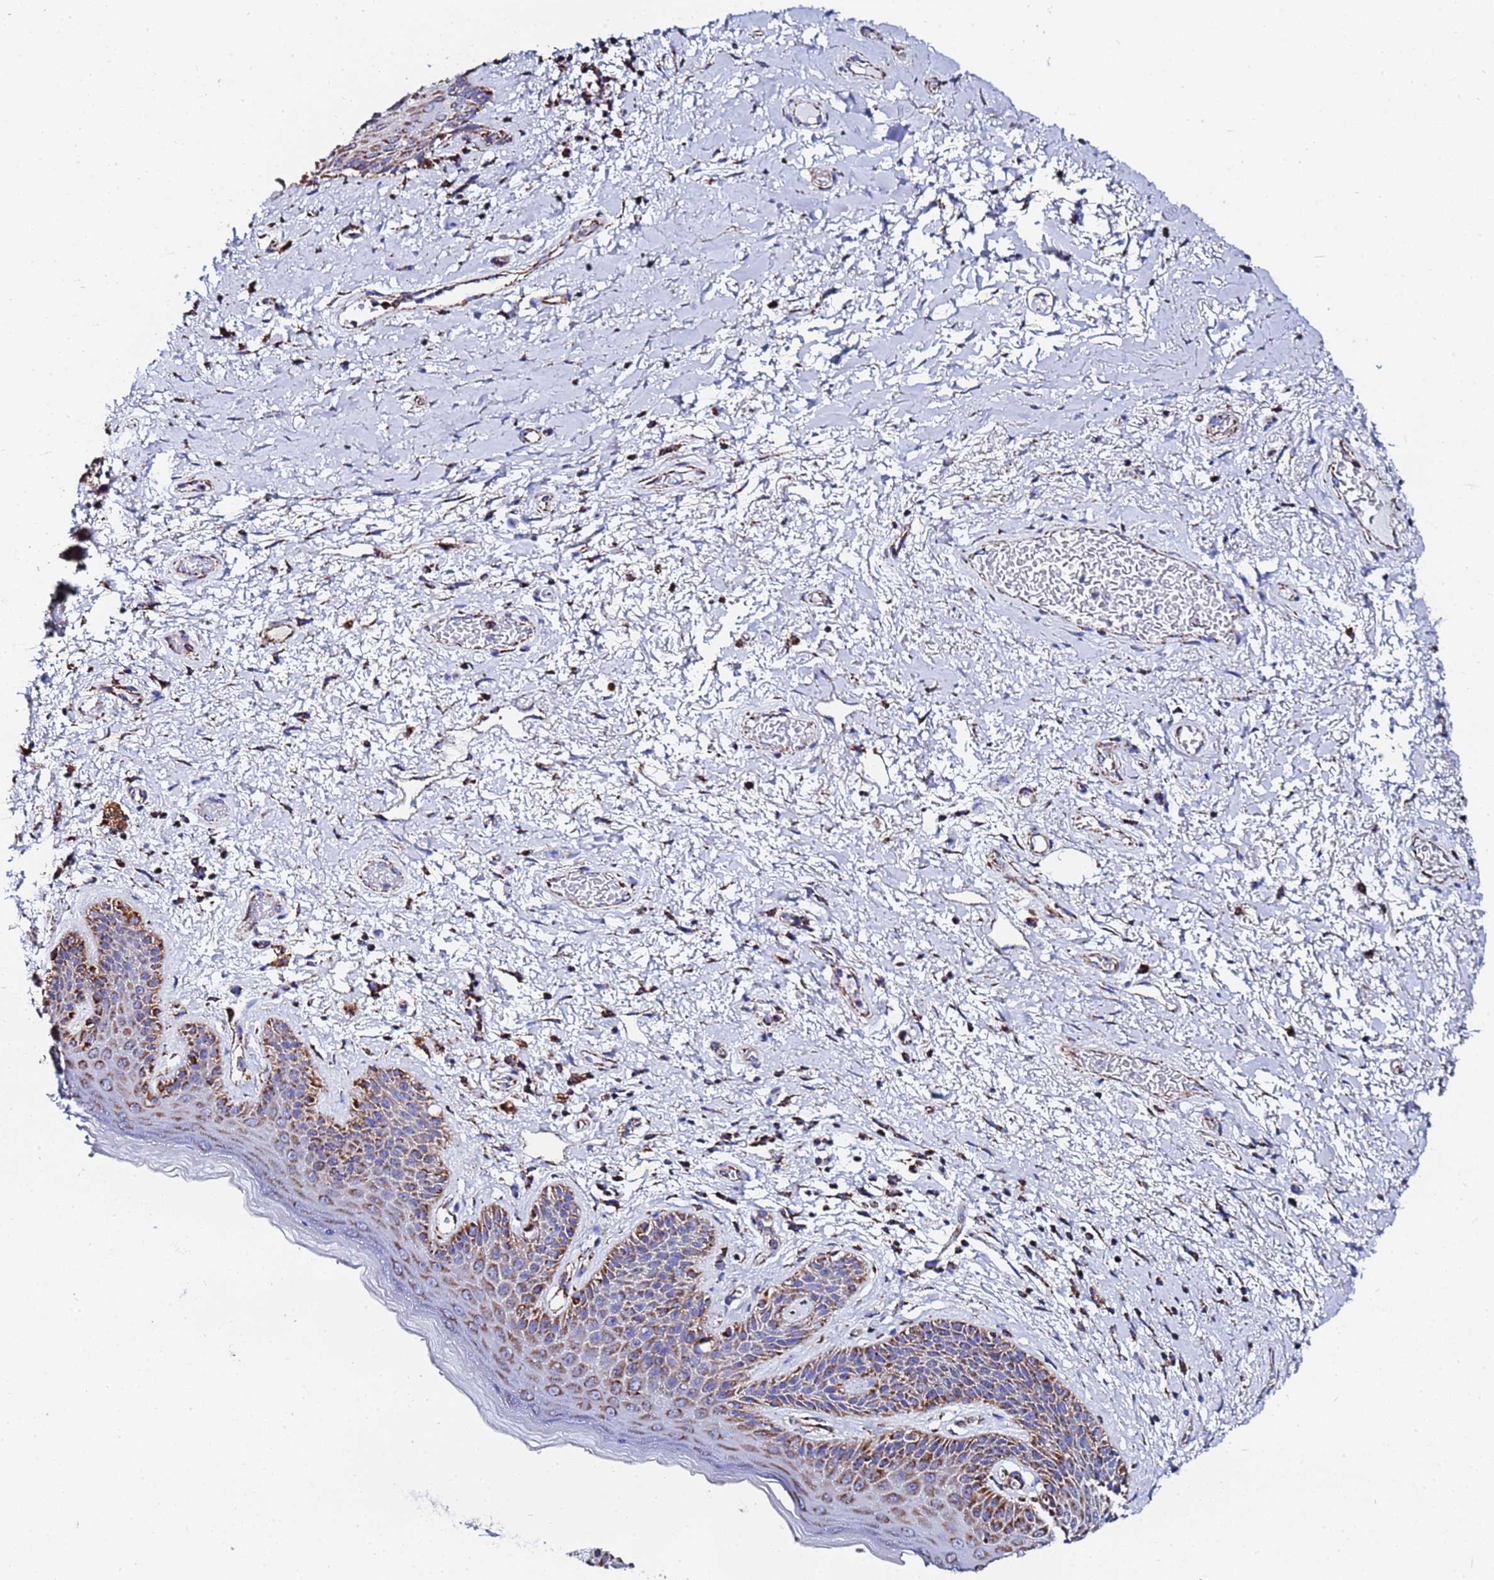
{"staining": {"intensity": "strong", "quantity": "25%-75%", "location": "cytoplasmic/membranous"}, "tissue": "skin", "cell_type": "Epidermal cells", "image_type": "normal", "snomed": [{"axis": "morphology", "description": "Normal tissue, NOS"}, {"axis": "topography", "description": "Anal"}], "caption": "DAB immunohistochemical staining of unremarkable human skin shows strong cytoplasmic/membranous protein staining in about 25%-75% of epidermal cells. Using DAB (brown) and hematoxylin (blue) stains, captured at high magnification using brightfield microscopy.", "gene": "GLUD1", "patient": {"sex": "female", "age": 46}}